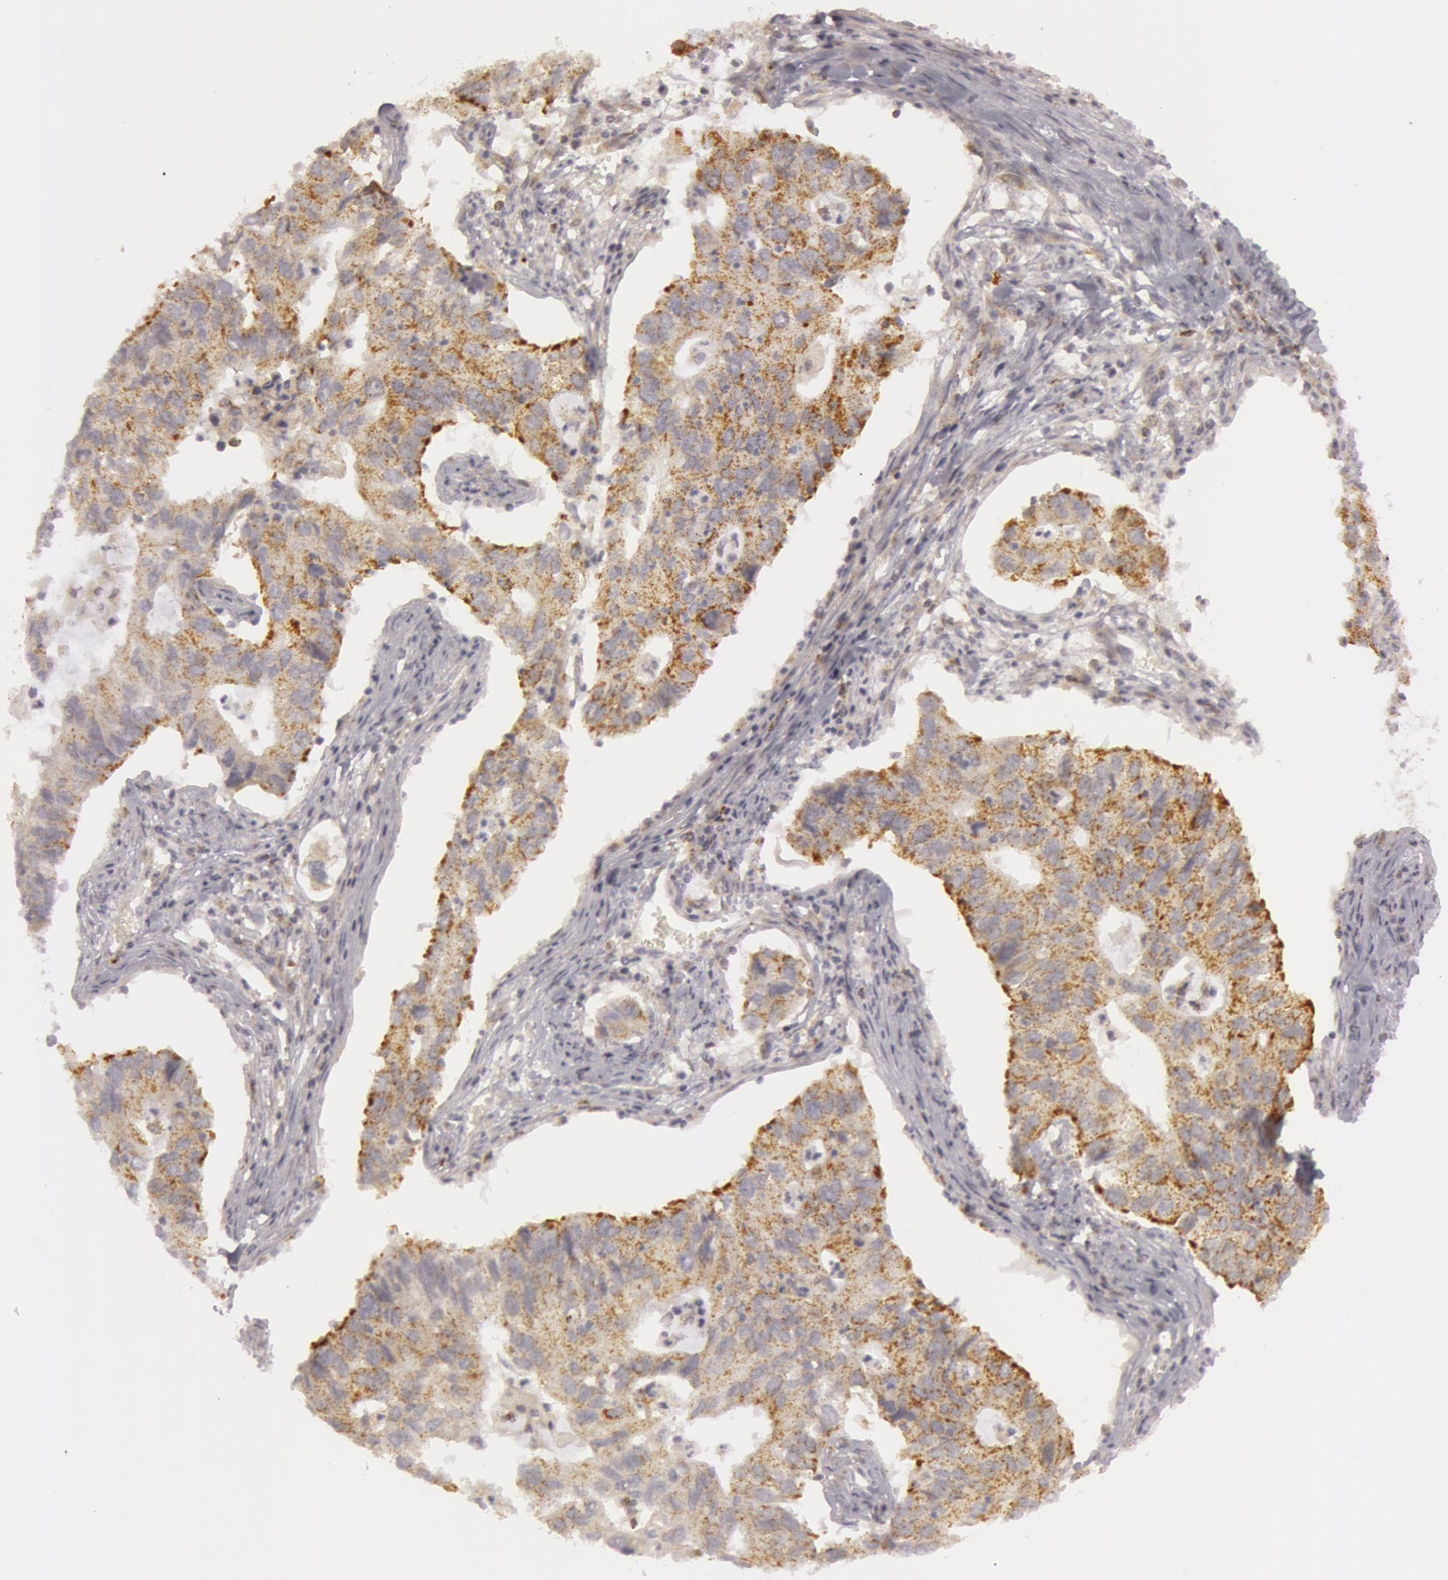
{"staining": {"intensity": "moderate", "quantity": "25%-75%", "location": "cytoplasmic/membranous"}, "tissue": "lung cancer", "cell_type": "Tumor cells", "image_type": "cancer", "snomed": [{"axis": "morphology", "description": "Adenocarcinoma, NOS"}, {"axis": "topography", "description": "Lung"}], "caption": "This is a histology image of immunohistochemistry staining of lung cancer, which shows moderate positivity in the cytoplasmic/membranous of tumor cells.", "gene": "C7", "patient": {"sex": "male", "age": 48}}